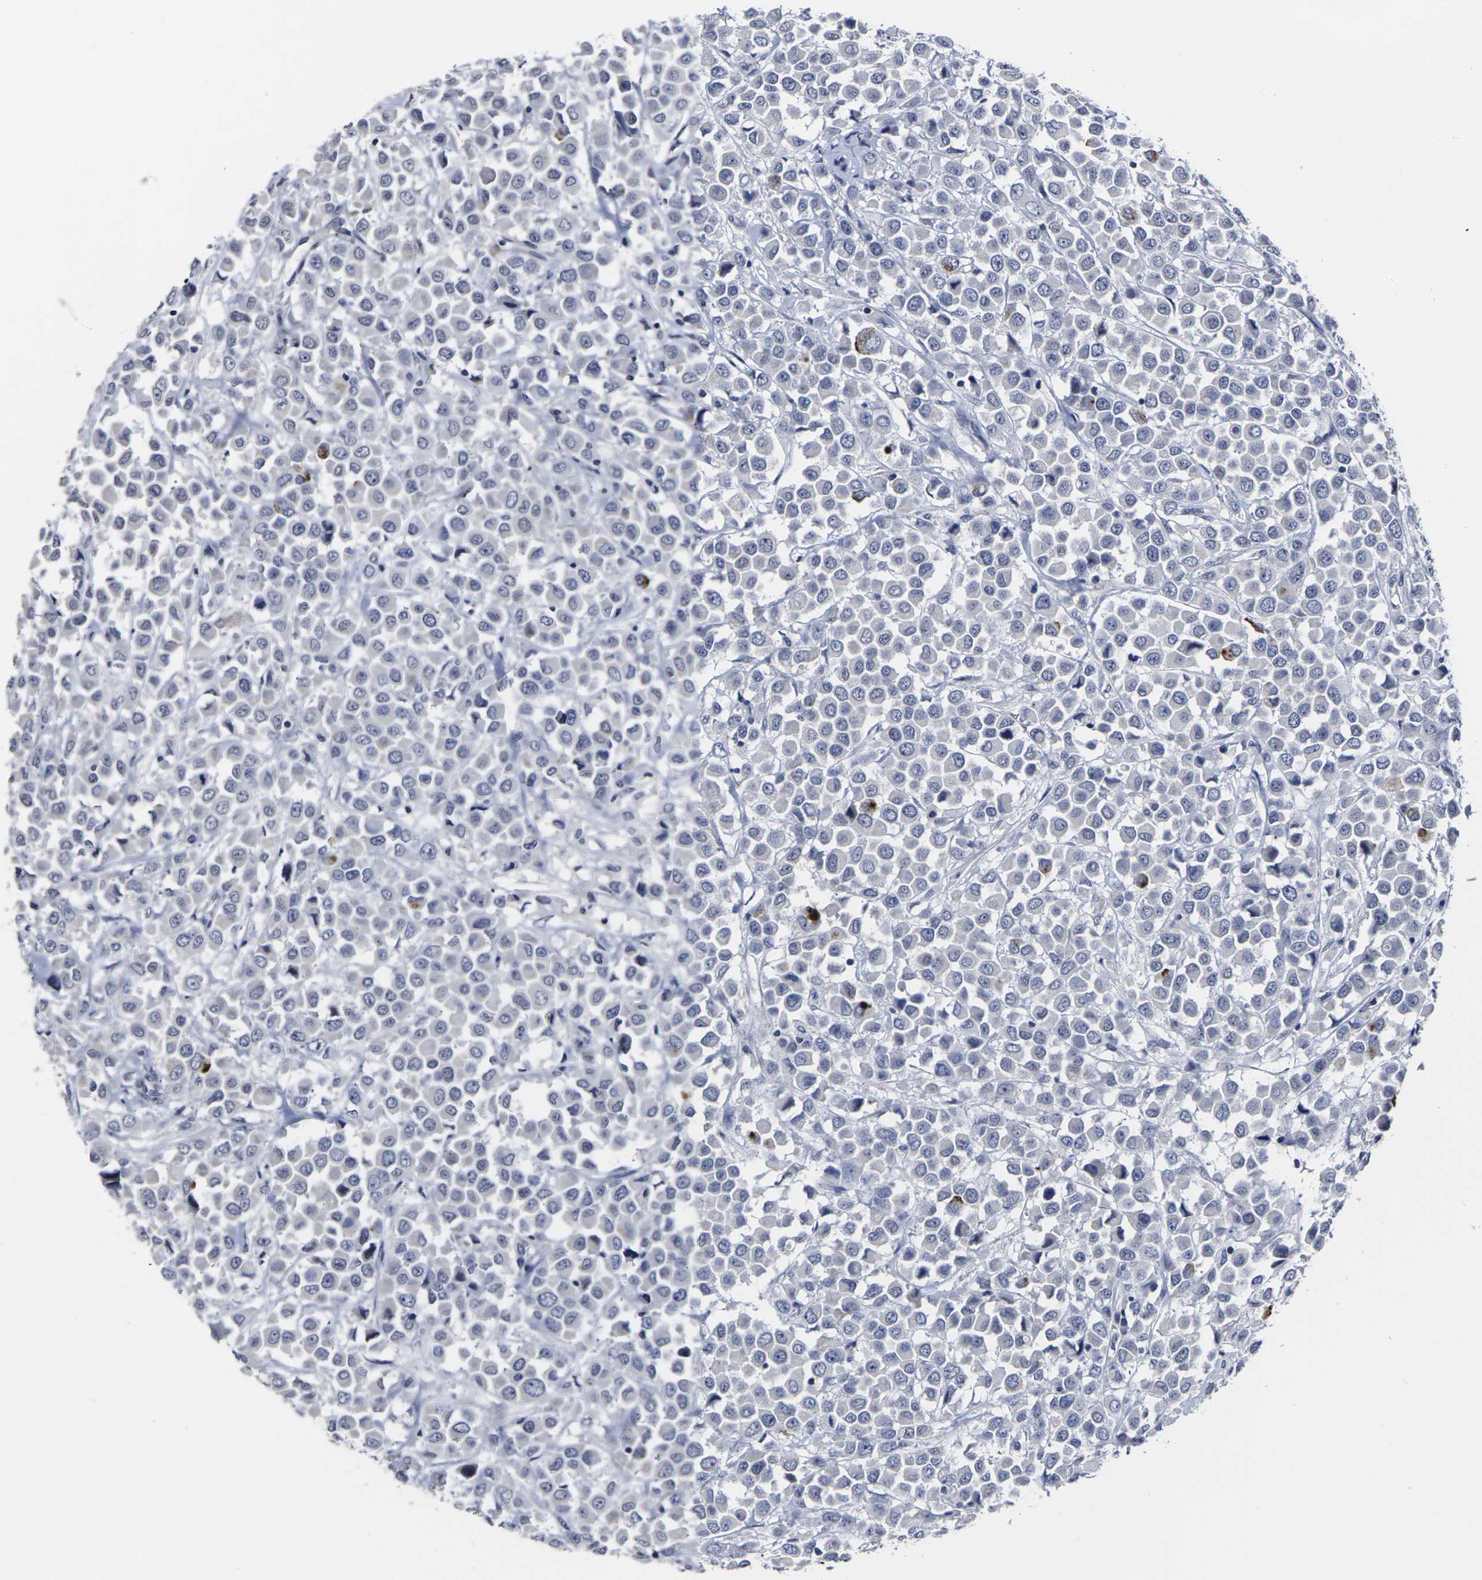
{"staining": {"intensity": "negative", "quantity": "none", "location": "none"}, "tissue": "breast cancer", "cell_type": "Tumor cells", "image_type": "cancer", "snomed": [{"axis": "morphology", "description": "Duct carcinoma"}, {"axis": "topography", "description": "Breast"}], "caption": "Tumor cells show no significant protein expression in breast cancer (invasive ductal carcinoma).", "gene": "MSANTD4", "patient": {"sex": "female", "age": 61}}